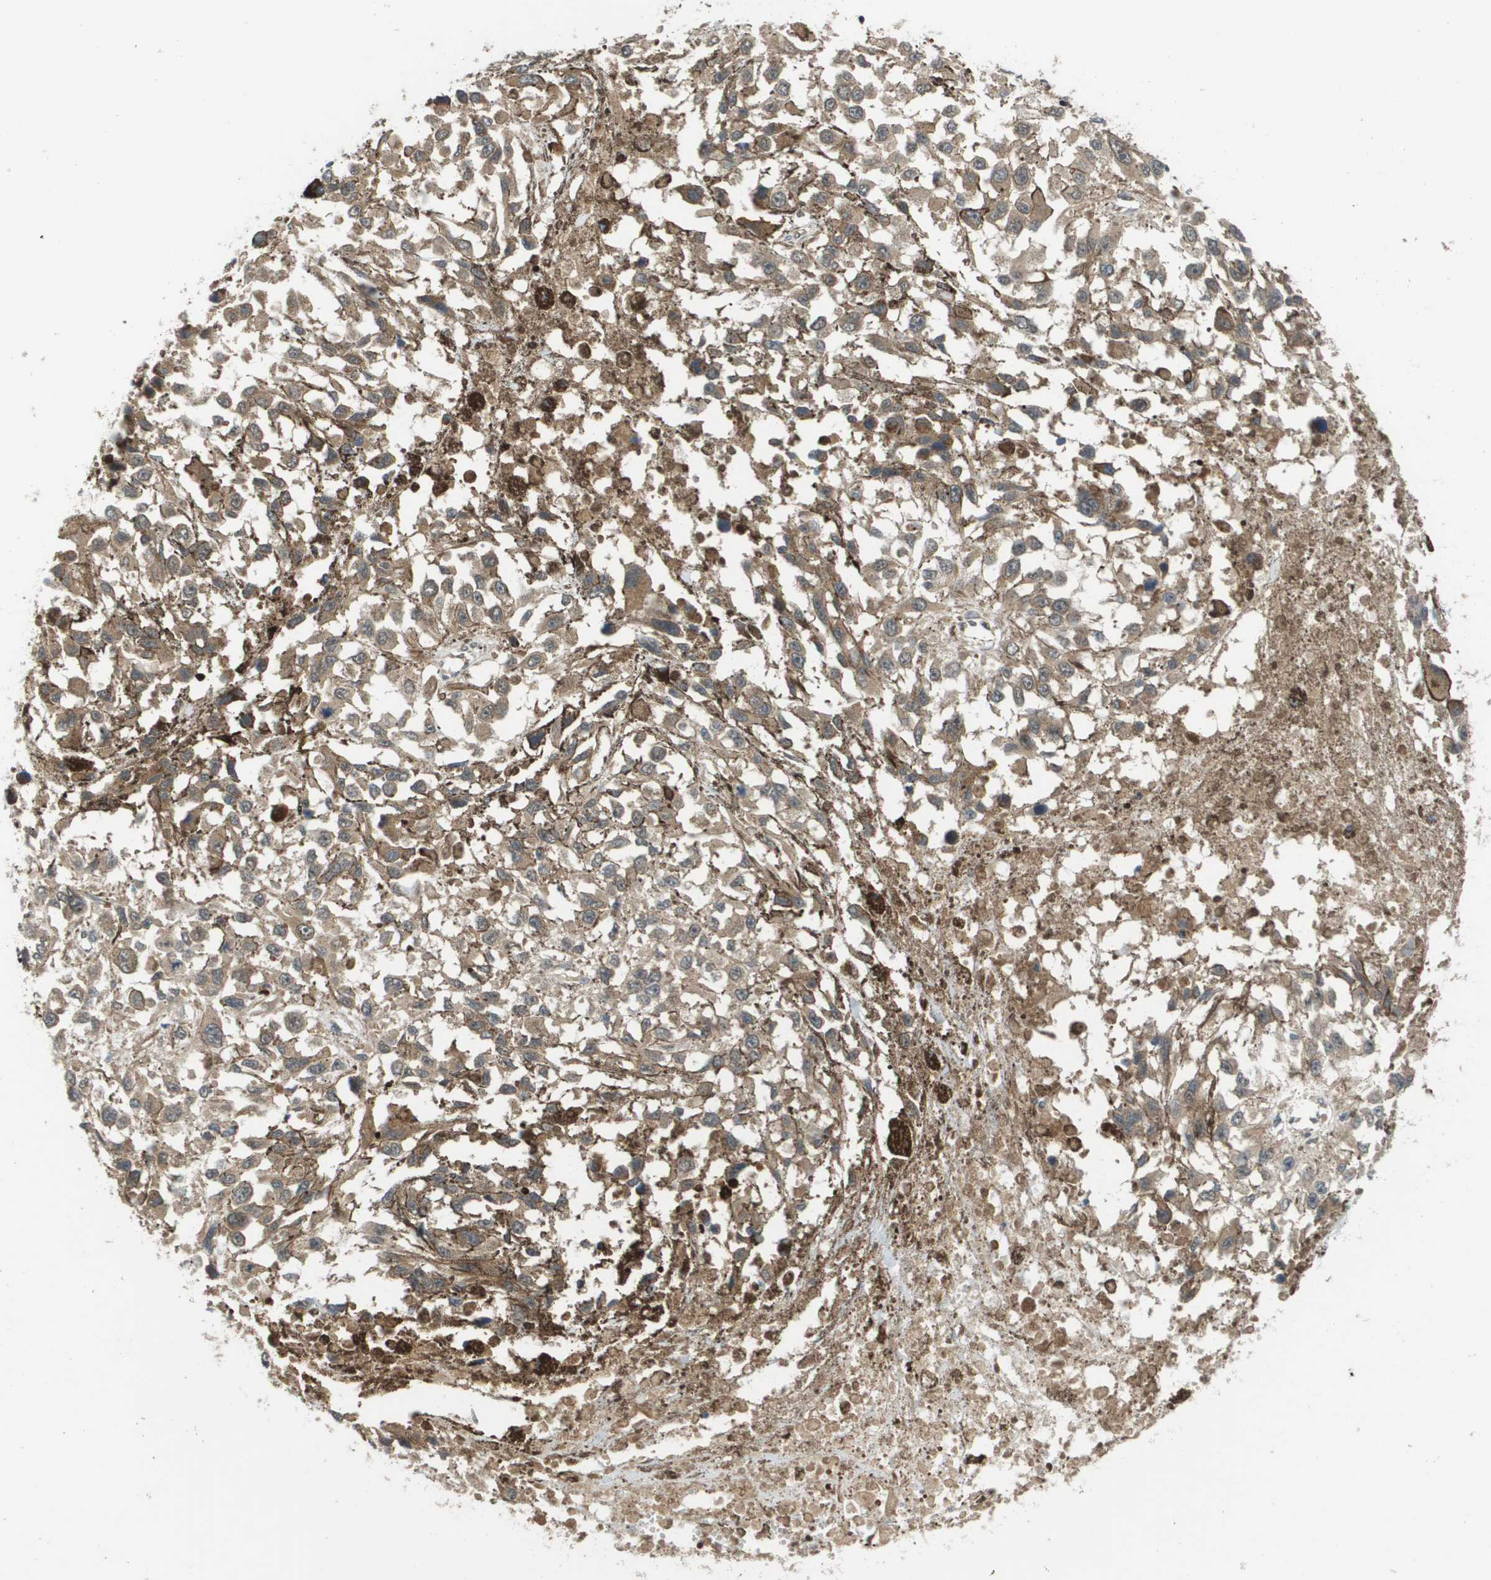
{"staining": {"intensity": "weak", "quantity": ">75%", "location": "cytoplasmic/membranous"}, "tissue": "melanoma", "cell_type": "Tumor cells", "image_type": "cancer", "snomed": [{"axis": "morphology", "description": "Malignant melanoma, Metastatic site"}, {"axis": "topography", "description": "Lymph node"}], "caption": "The photomicrograph displays immunohistochemical staining of melanoma. There is weak cytoplasmic/membranous staining is appreciated in approximately >75% of tumor cells.", "gene": "RBM38", "patient": {"sex": "male", "age": 59}}